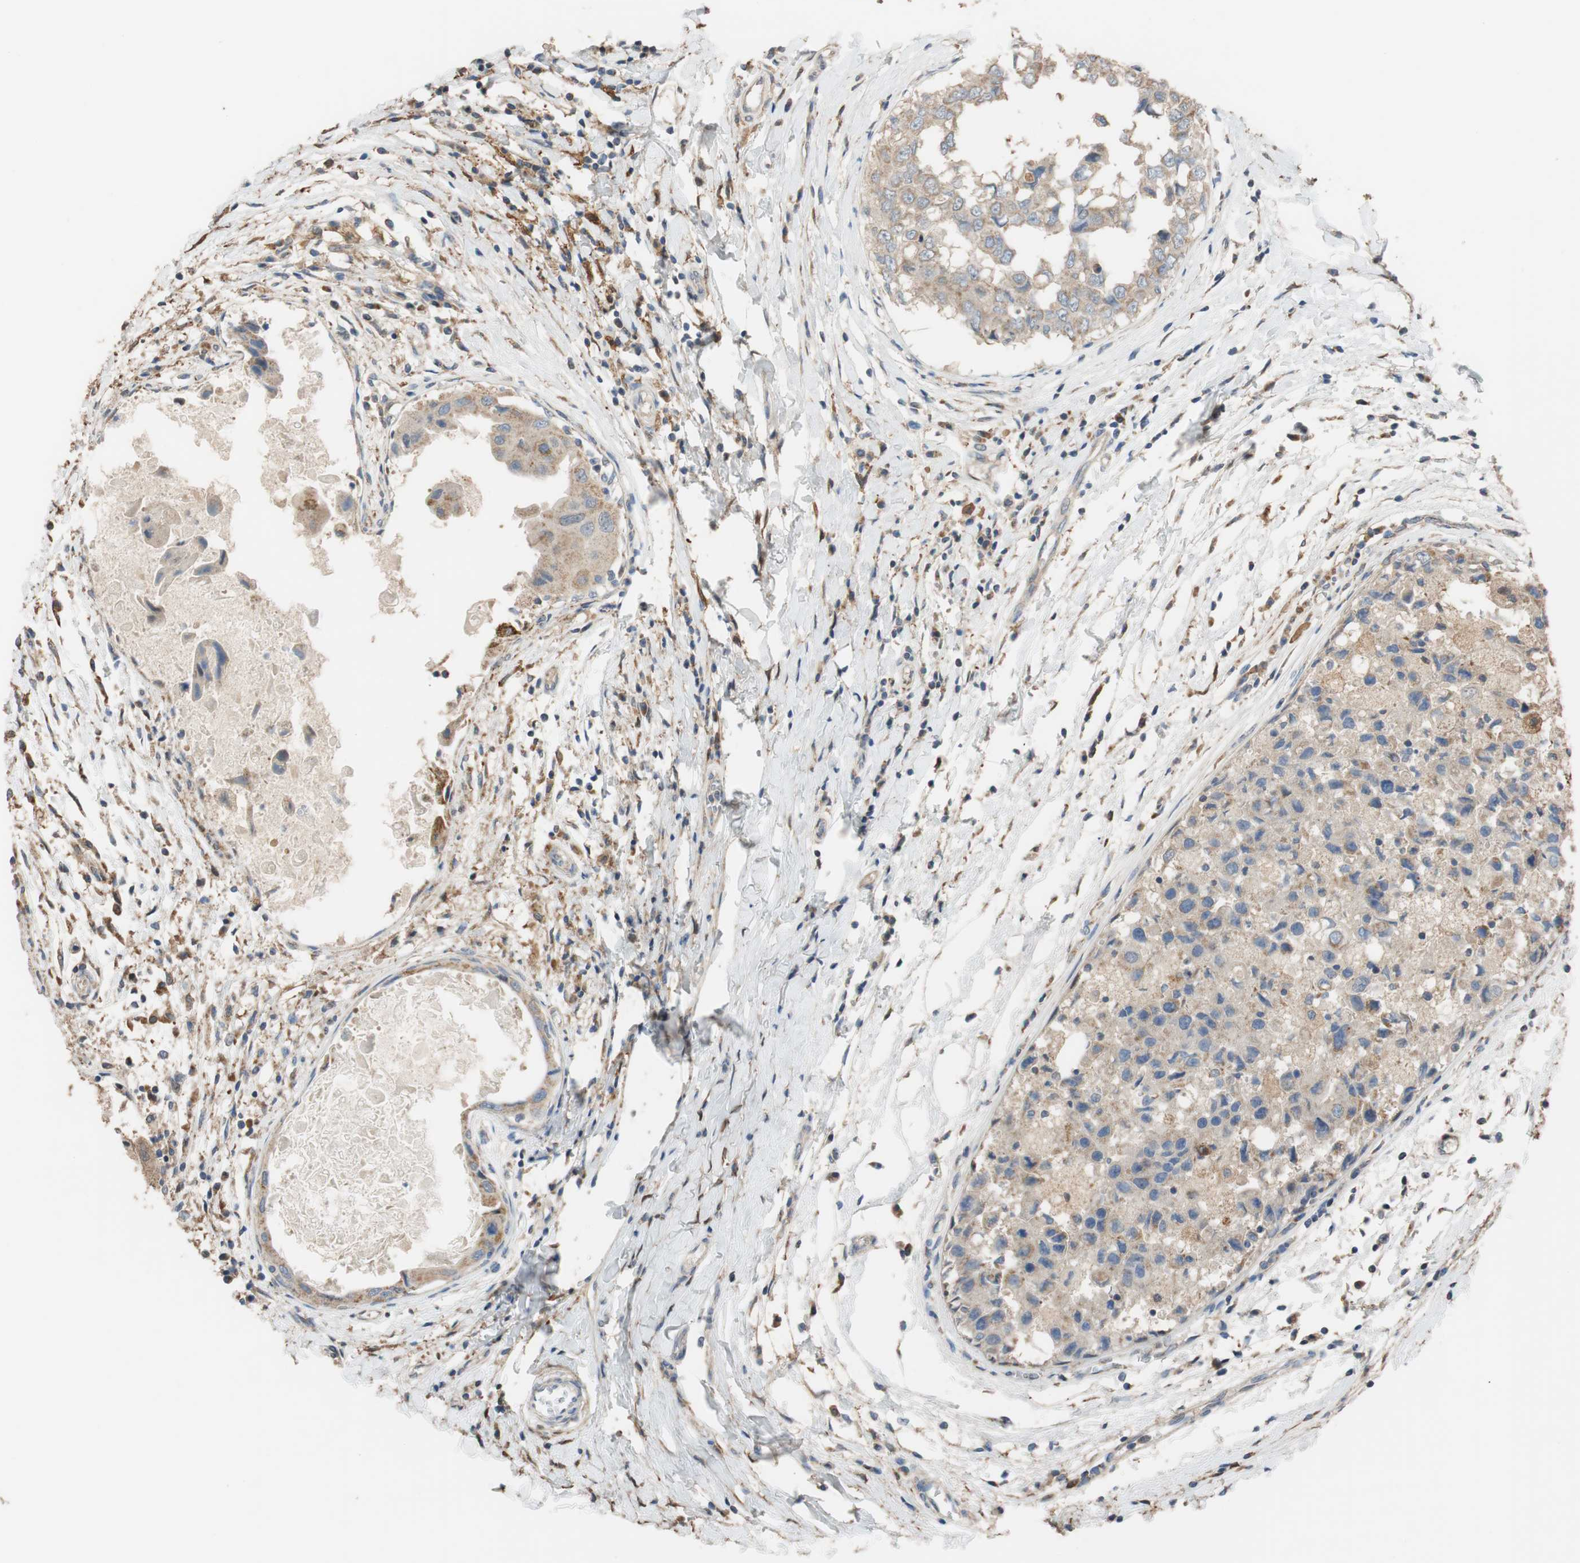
{"staining": {"intensity": "moderate", "quantity": "25%-75%", "location": "cytoplasmic/membranous"}, "tissue": "breast cancer", "cell_type": "Tumor cells", "image_type": "cancer", "snomed": [{"axis": "morphology", "description": "Duct carcinoma"}, {"axis": "topography", "description": "Breast"}], "caption": "Immunohistochemistry (IHC) staining of intraductal carcinoma (breast), which displays medium levels of moderate cytoplasmic/membranous expression in about 25%-75% of tumor cells indicating moderate cytoplasmic/membranous protein staining. The staining was performed using DAB (3,3'-diaminobenzidine) (brown) for protein detection and nuclei were counterstained in hematoxylin (blue).", "gene": "ALDH1A2", "patient": {"sex": "female", "age": 27}}